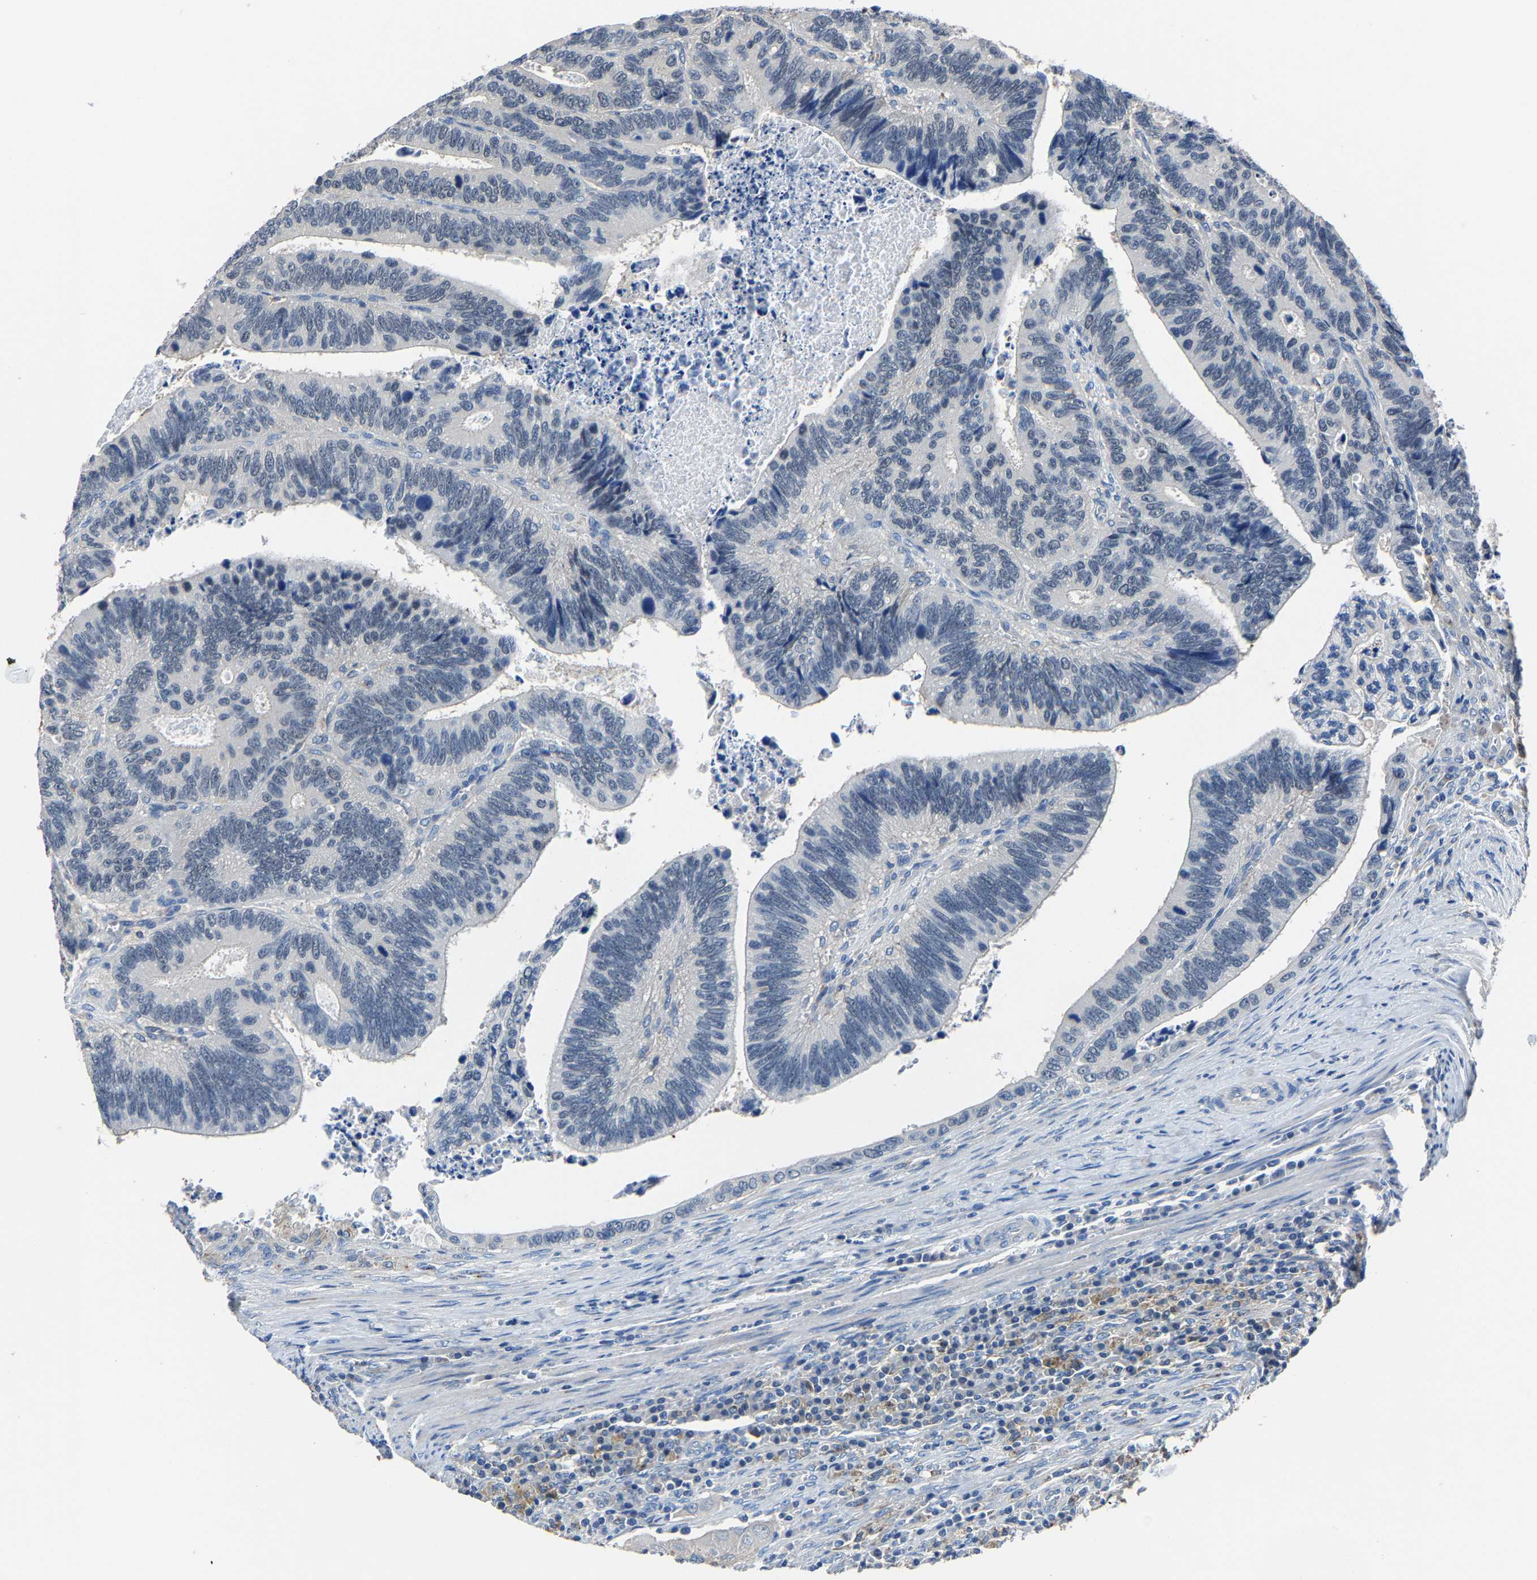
{"staining": {"intensity": "negative", "quantity": "none", "location": "none"}, "tissue": "colorectal cancer", "cell_type": "Tumor cells", "image_type": "cancer", "snomed": [{"axis": "morphology", "description": "Inflammation, NOS"}, {"axis": "morphology", "description": "Adenocarcinoma, NOS"}, {"axis": "topography", "description": "Colon"}], "caption": "Tumor cells show no significant expression in colorectal adenocarcinoma. (Immunohistochemistry (ihc), brightfield microscopy, high magnification).", "gene": "STRBP", "patient": {"sex": "male", "age": 72}}